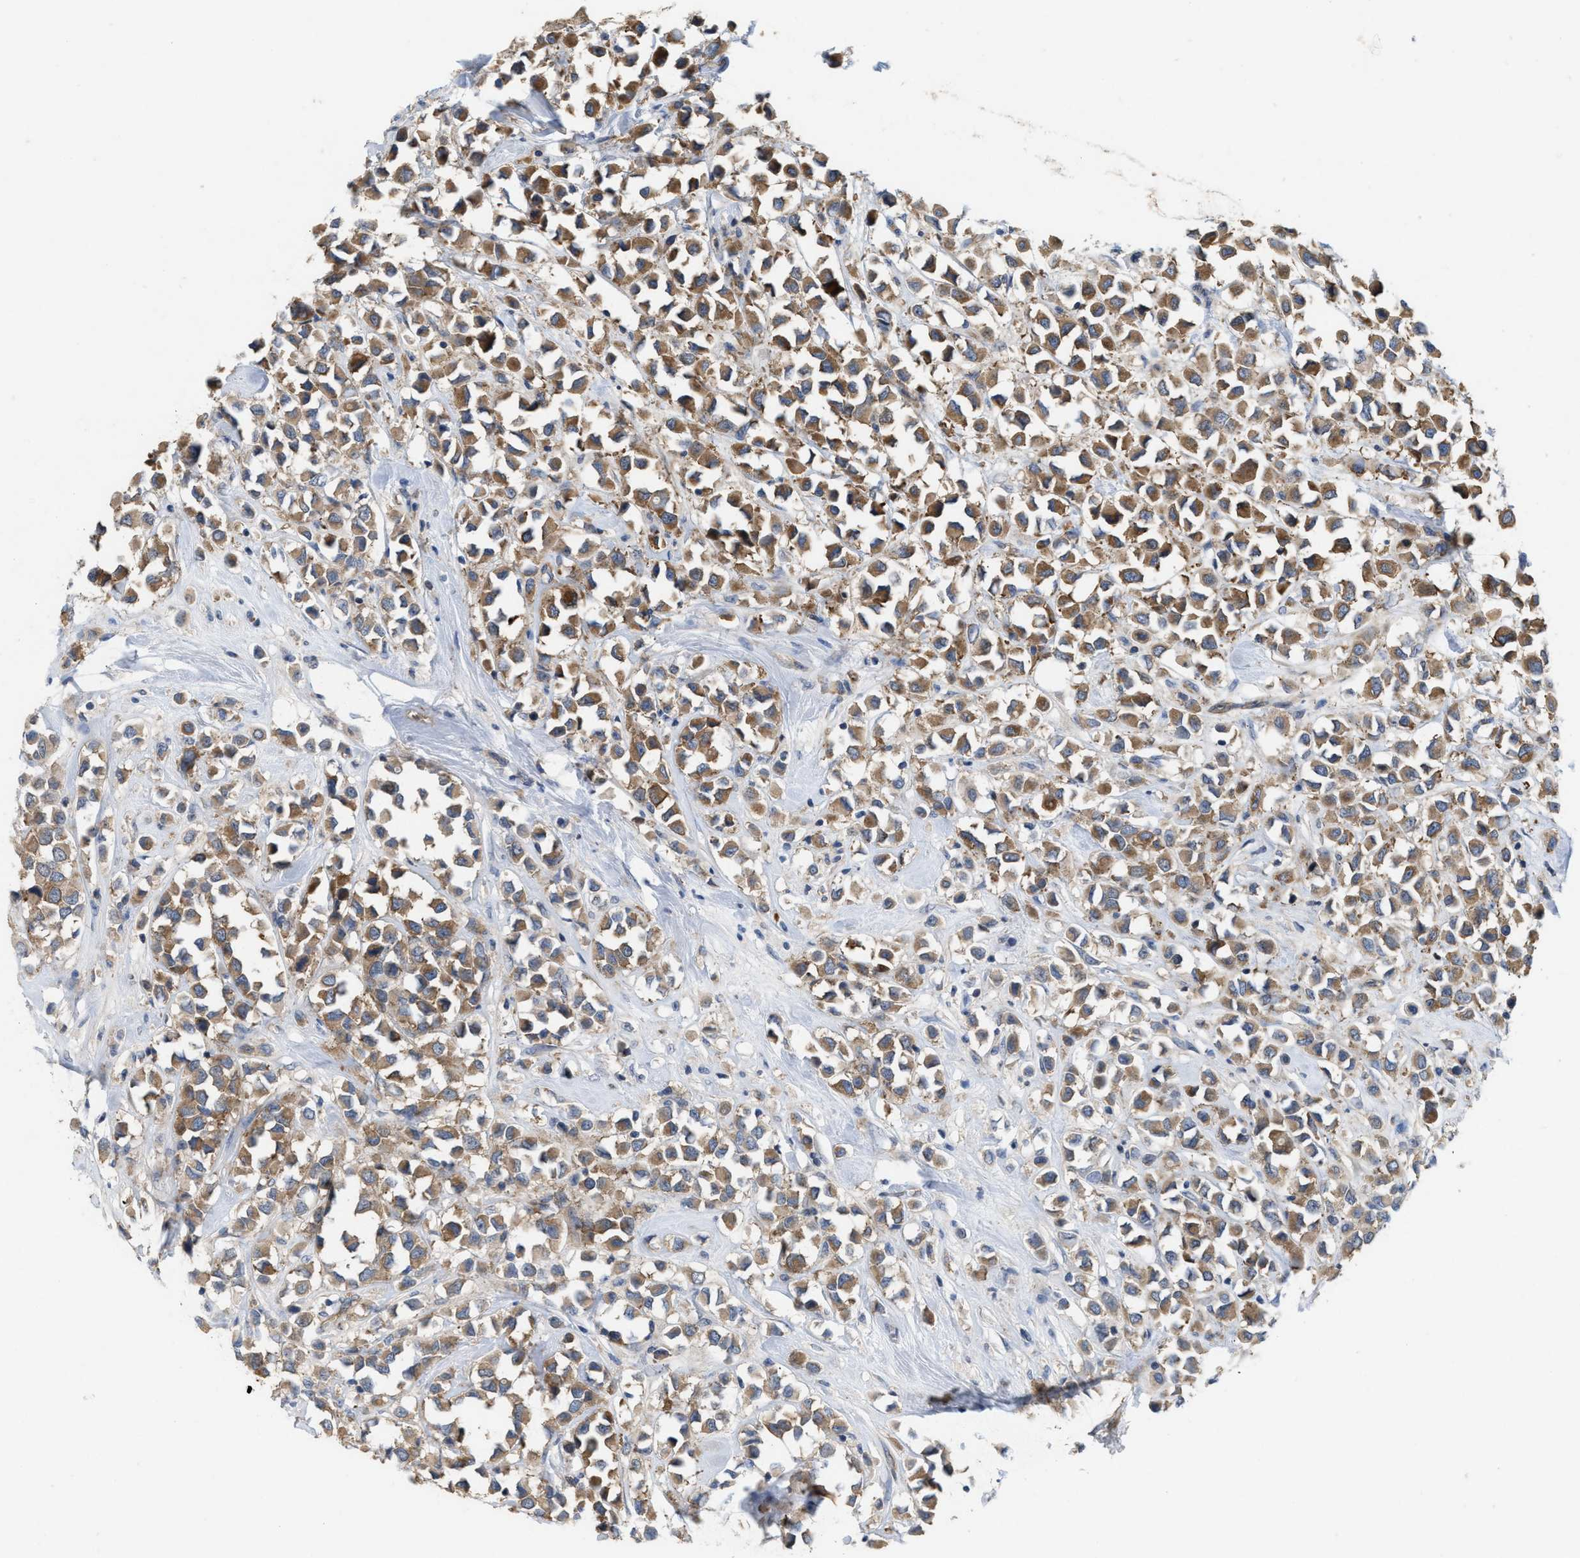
{"staining": {"intensity": "moderate", "quantity": ">75%", "location": "cytoplasmic/membranous"}, "tissue": "breast cancer", "cell_type": "Tumor cells", "image_type": "cancer", "snomed": [{"axis": "morphology", "description": "Duct carcinoma"}, {"axis": "topography", "description": "Breast"}], "caption": "Breast intraductal carcinoma stained with a protein marker exhibits moderate staining in tumor cells.", "gene": "UBAP2", "patient": {"sex": "female", "age": 61}}